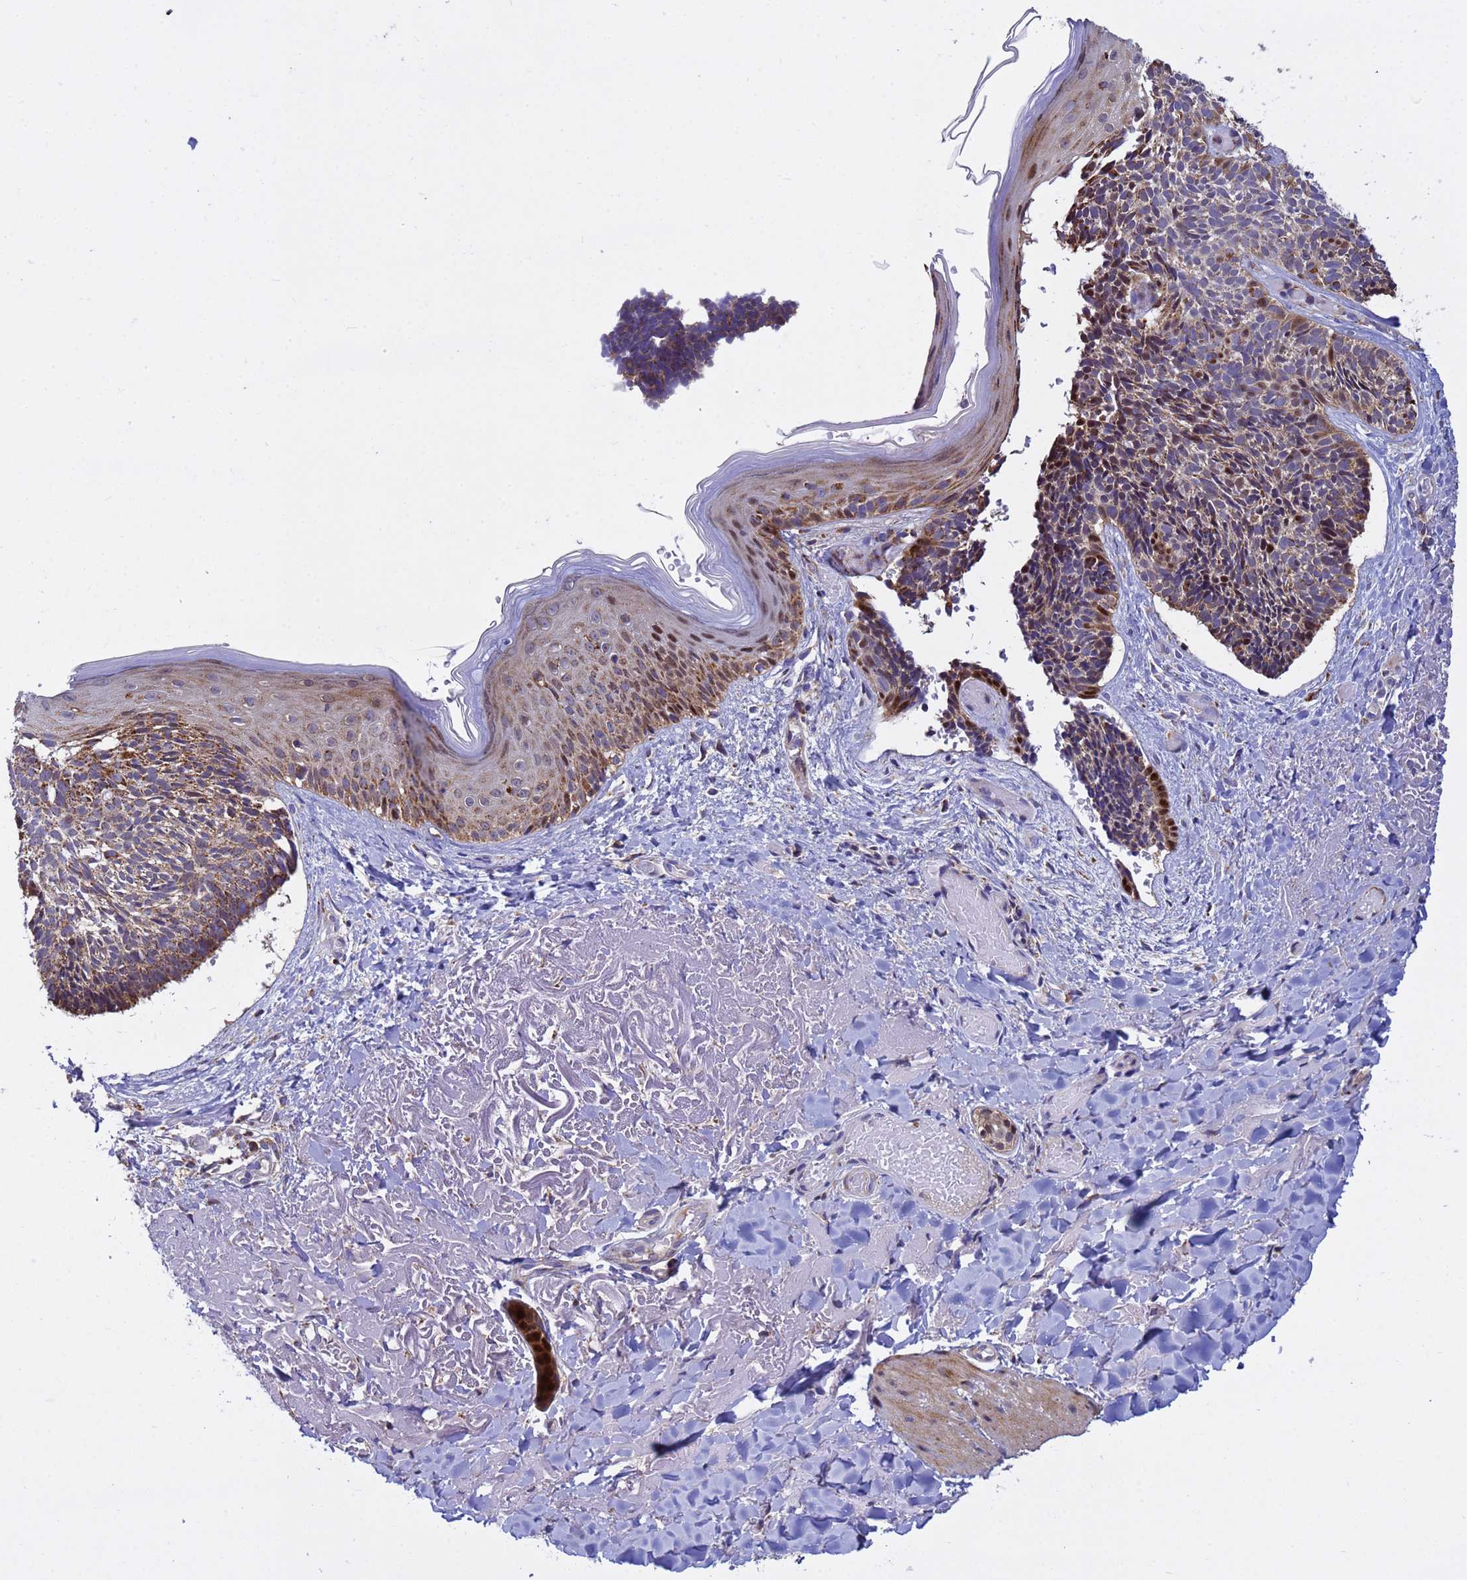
{"staining": {"intensity": "moderate", "quantity": ">75%", "location": "cytoplasmic/membranous,nuclear"}, "tissue": "skin cancer", "cell_type": "Tumor cells", "image_type": "cancer", "snomed": [{"axis": "morphology", "description": "Basal cell carcinoma"}, {"axis": "topography", "description": "Skin"}], "caption": "A brown stain highlights moderate cytoplasmic/membranous and nuclear positivity of a protein in skin cancer (basal cell carcinoma) tumor cells.", "gene": "TUBGCP3", "patient": {"sex": "male", "age": 84}}